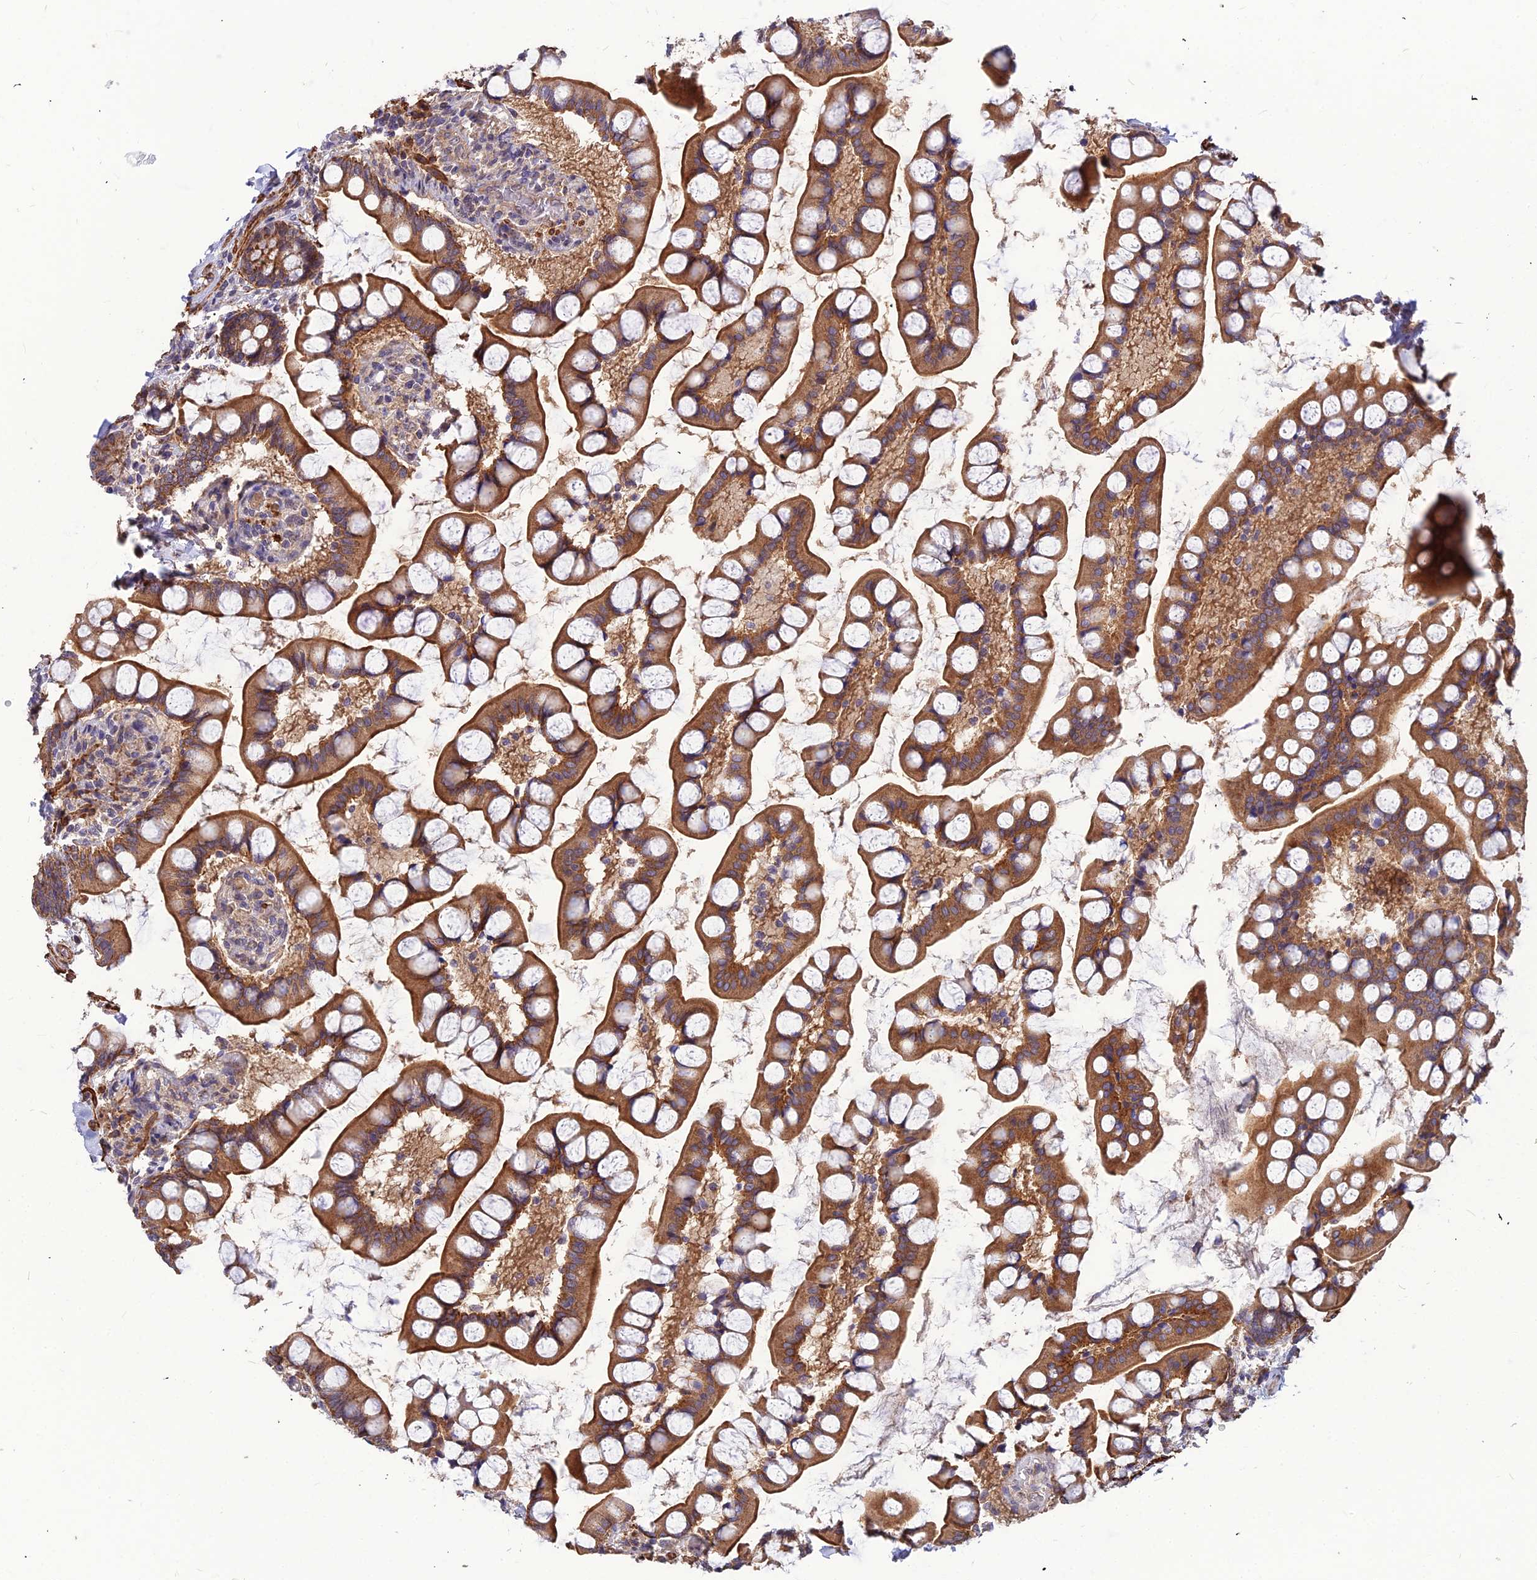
{"staining": {"intensity": "strong", "quantity": ">75%", "location": "cytoplasmic/membranous"}, "tissue": "small intestine", "cell_type": "Glandular cells", "image_type": "normal", "snomed": [{"axis": "morphology", "description": "Normal tissue, NOS"}, {"axis": "topography", "description": "Small intestine"}], "caption": "IHC photomicrograph of benign human small intestine stained for a protein (brown), which demonstrates high levels of strong cytoplasmic/membranous positivity in approximately >75% of glandular cells.", "gene": "LEKR1", "patient": {"sex": "male", "age": 52}}